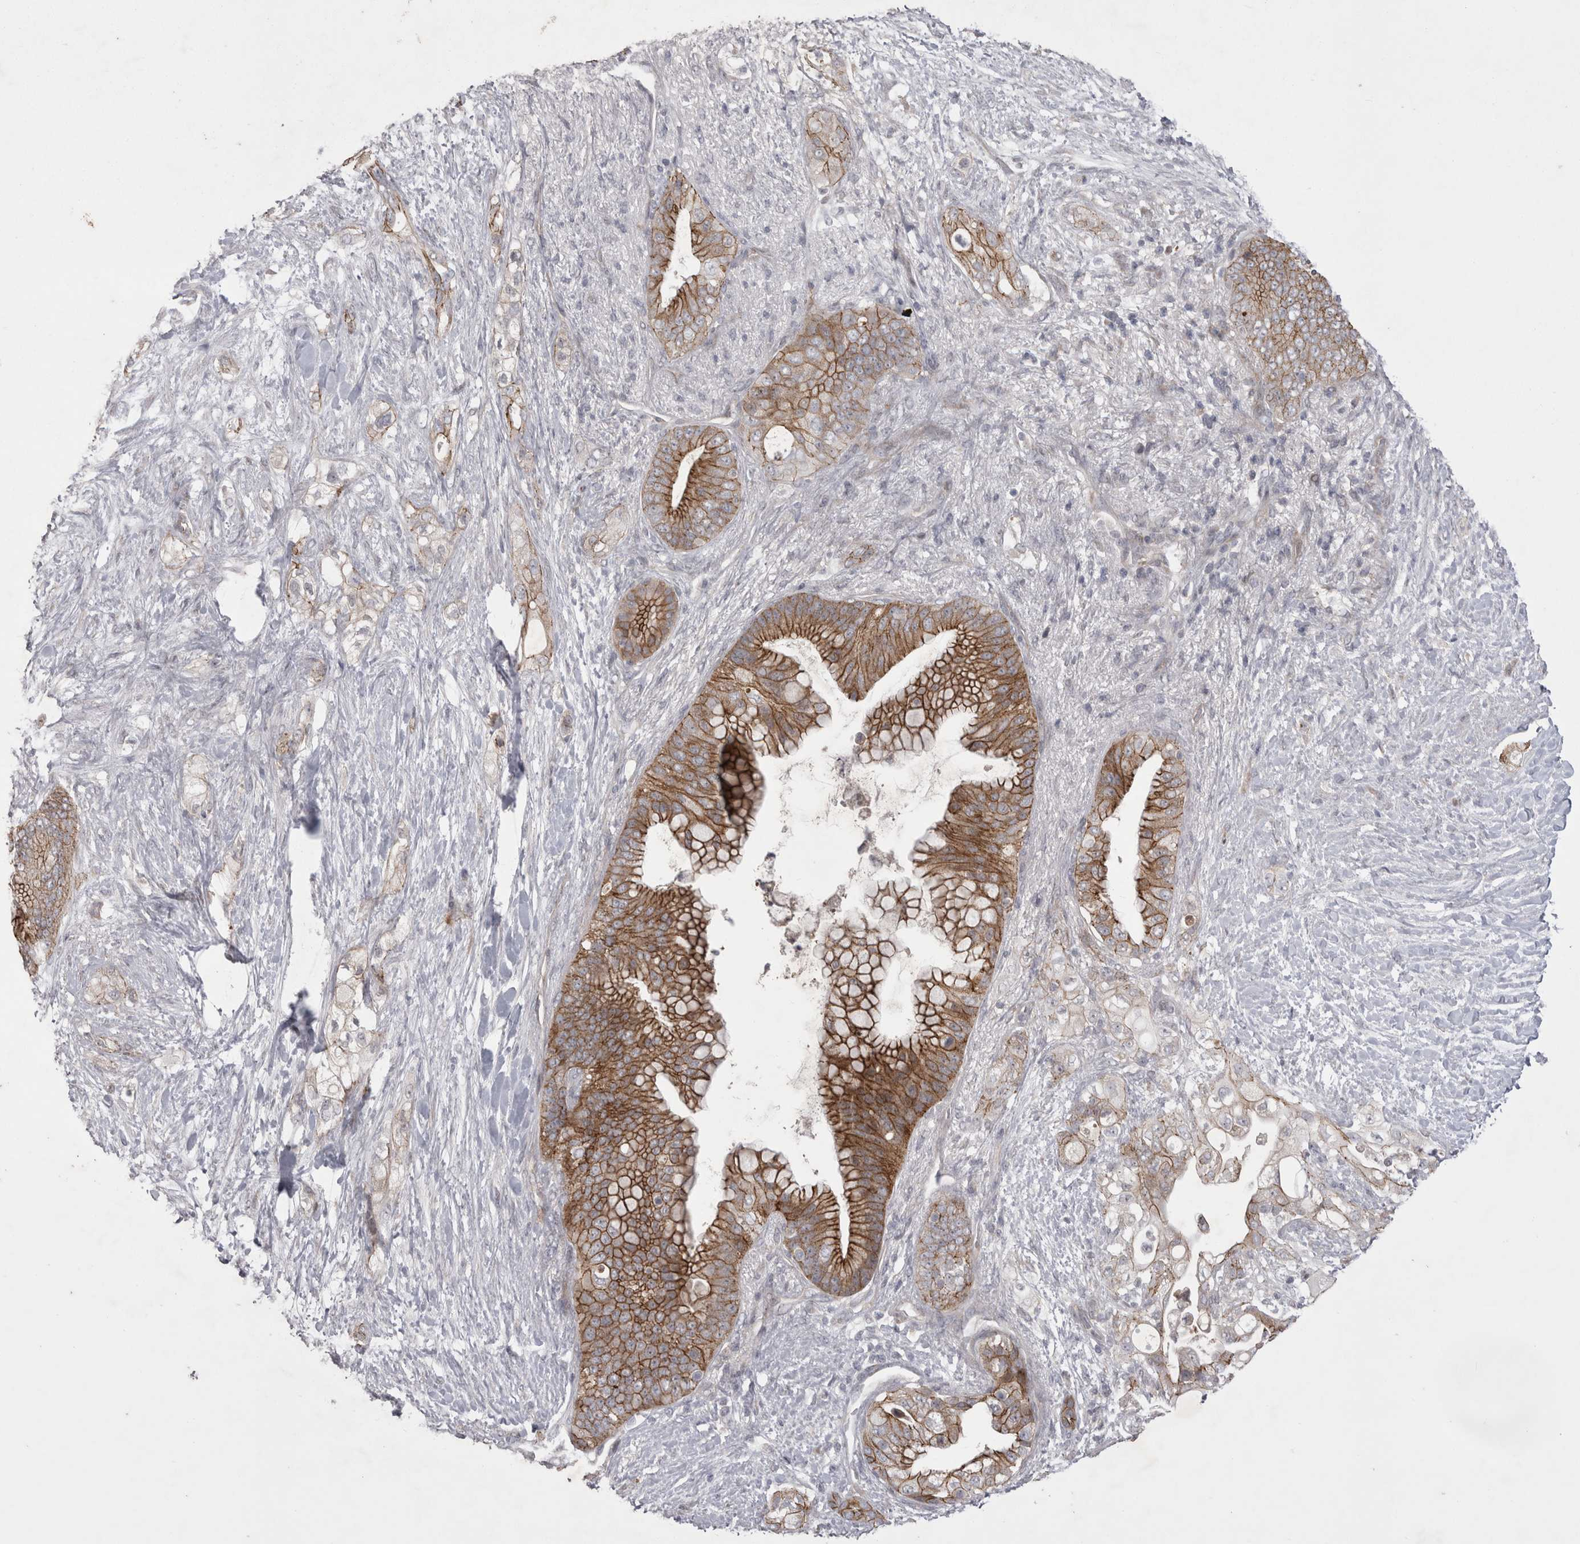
{"staining": {"intensity": "moderate", "quantity": ">75%", "location": "cytoplasmic/membranous"}, "tissue": "pancreatic cancer", "cell_type": "Tumor cells", "image_type": "cancer", "snomed": [{"axis": "morphology", "description": "Adenocarcinoma, NOS"}, {"axis": "topography", "description": "Pancreas"}], "caption": "Immunohistochemistry of human adenocarcinoma (pancreatic) demonstrates medium levels of moderate cytoplasmic/membranous expression in about >75% of tumor cells.", "gene": "NENF", "patient": {"sex": "male", "age": 53}}